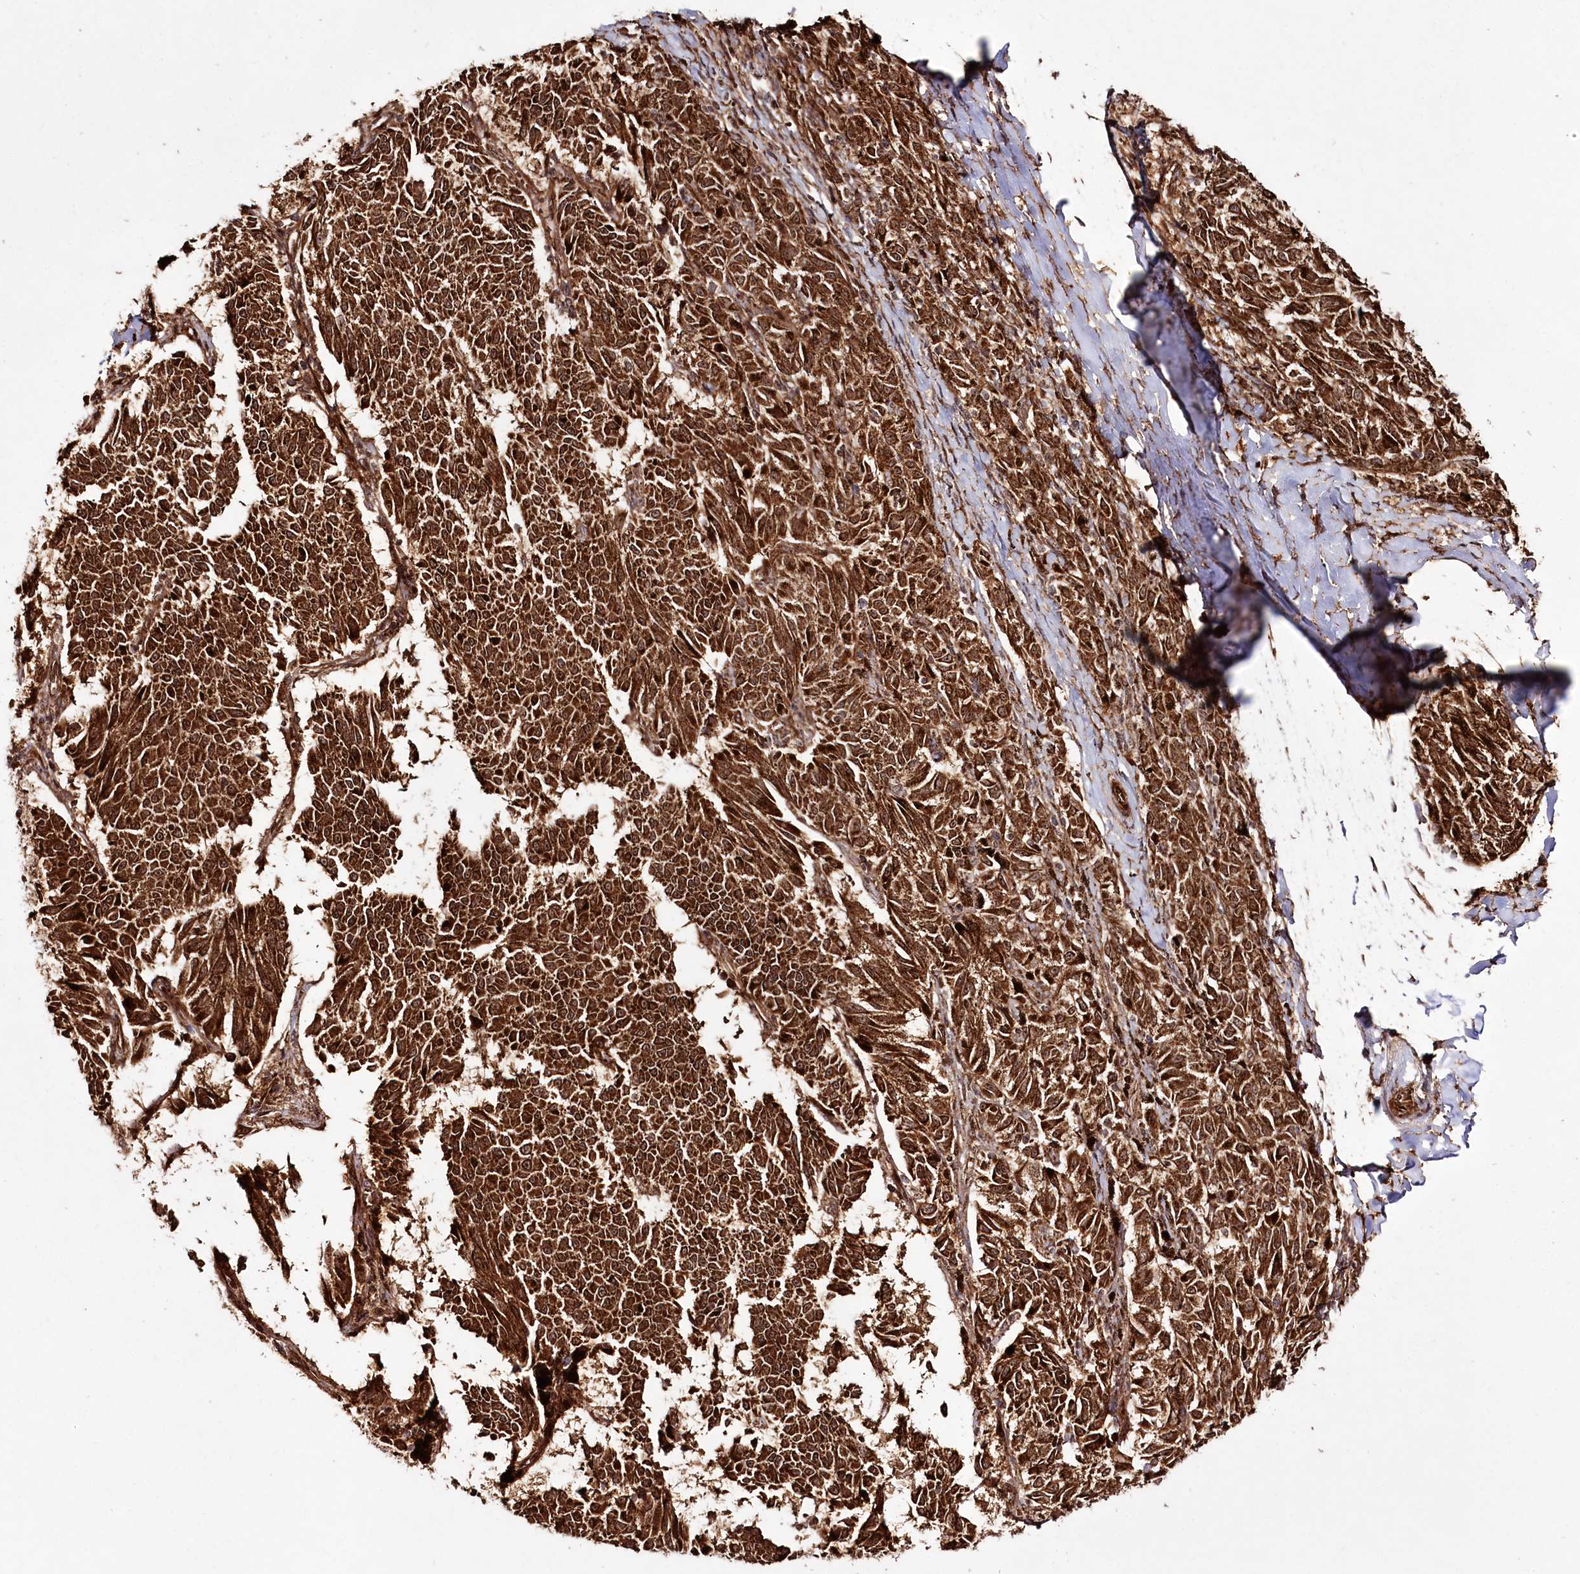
{"staining": {"intensity": "strong", "quantity": ">75%", "location": "cytoplasmic/membranous"}, "tissue": "melanoma", "cell_type": "Tumor cells", "image_type": "cancer", "snomed": [{"axis": "morphology", "description": "Malignant melanoma, NOS"}, {"axis": "topography", "description": "Skin"}], "caption": "High-magnification brightfield microscopy of malignant melanoma stained with DAB (brown) and counterstained with hematoxylin (blue). tumor cells exhibit strong cytoplasmic/membranous staining is seen in about>75% of cells.", "gene": "REXO2", "patient": {"sex": "female", "age": 72}}